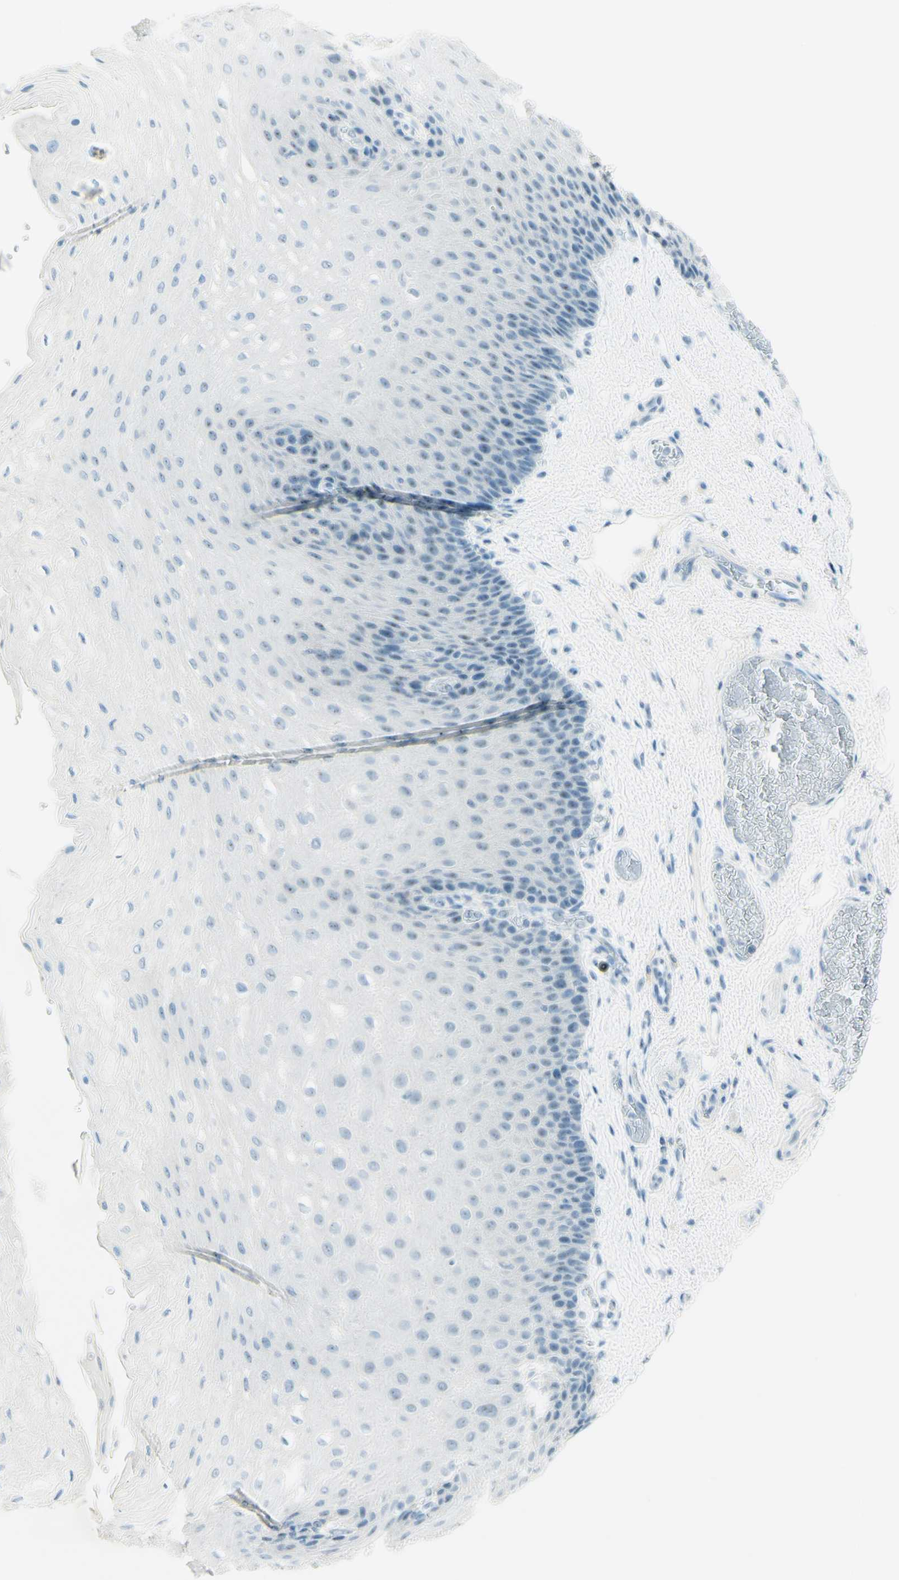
{"staining": {"intensity": "negative", "quantity": "none", "location": "none"}, "tissue": "esophagus", "cell_type": "Squamous epithelial cells", "image_type": "normal", "snomed": [{"axis": "morphology", "description": "Normal tissue, NOS"}, {"axis": "topography", "description": "Esophagus"}], "caption": "IHC of normal human esophagus demonstrates no positivity in squamous epithelial cells. (DAB (3,3'-diaminobenzidine) immunohistochemistry (IHC), high magnification).", "gene": "FMR1NB", "patient": {"sex": "female", "age": 72}}